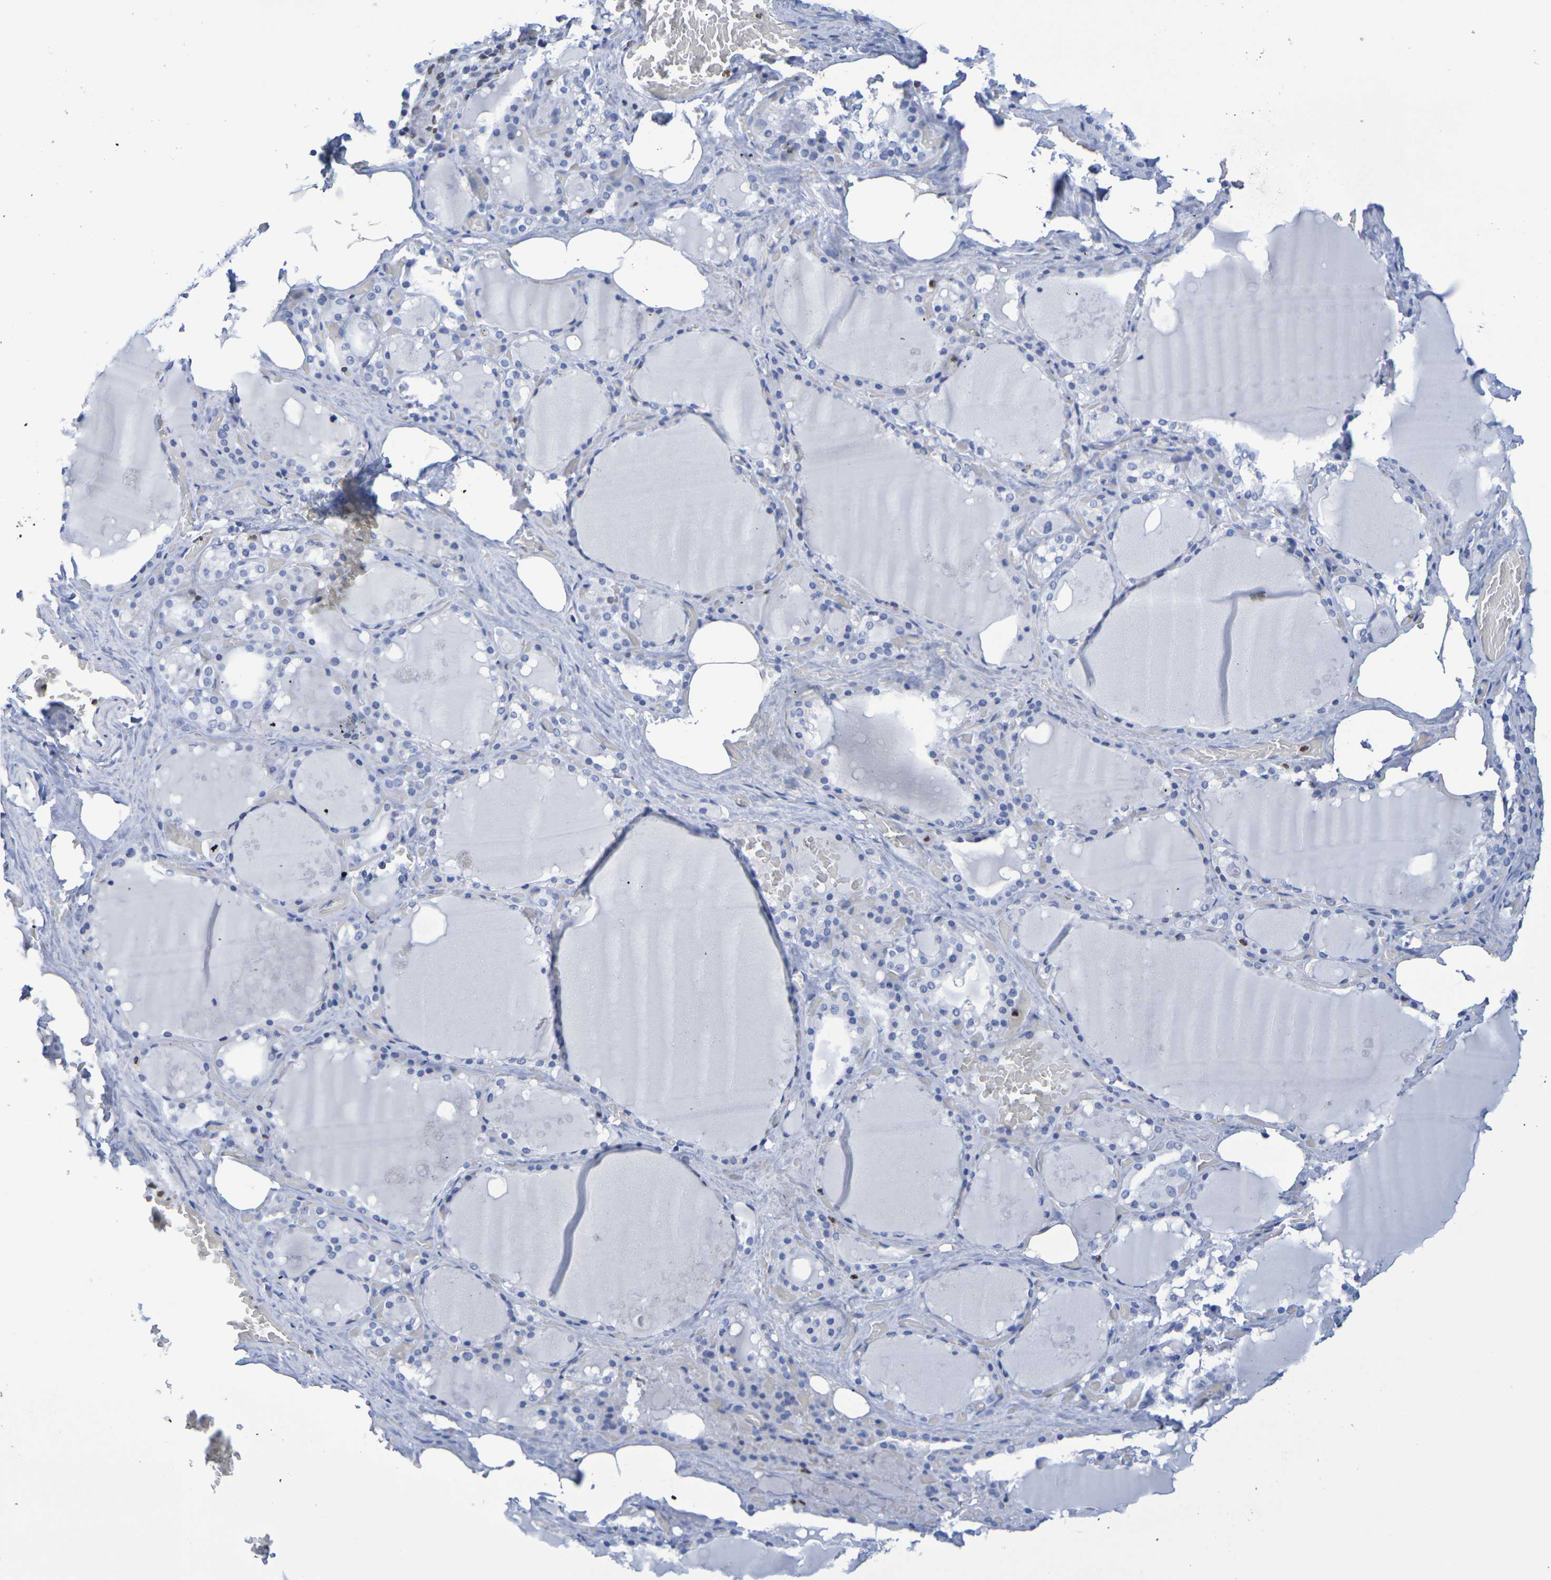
{"staining": {"intensity": "negative", "quantity": "none", "location": "none"}, "tissue": "thyroid gland", "cell_type": "Glandular cells", "image_type": "normal", "snomed": [{"axis": "morphology", "description": "Normal tissue, NOS"}, {"axis": "topography", "description": "Thyroid gland"}], "caption": "Thyroid gland stained for a protein using IHC exhibits no positivity glandular cells.", "gene": "H1", "patient": {"sex": "male", "age": 61}}